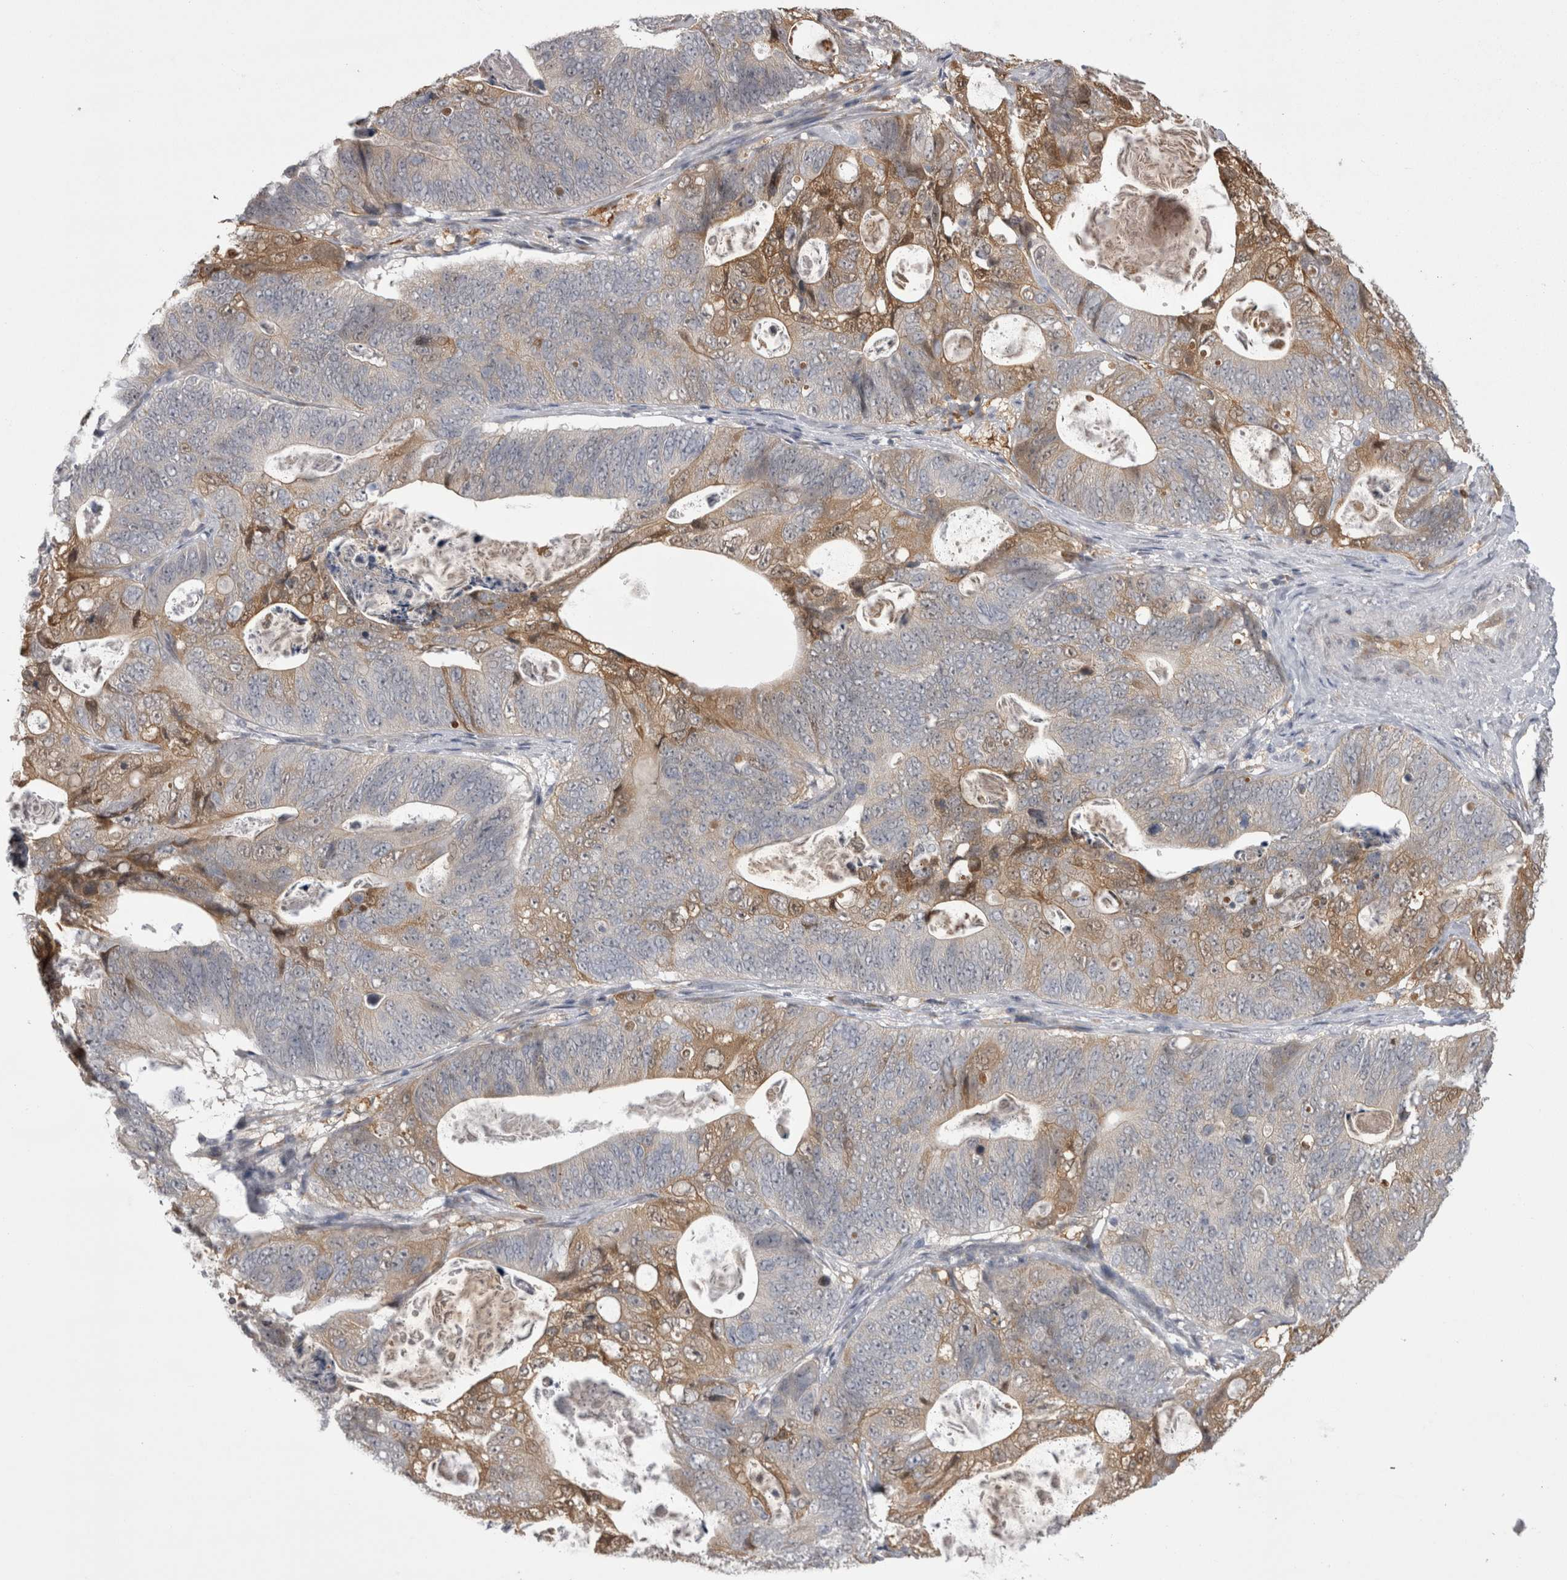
{"staining": {"intensity": "moderate", "quantity": "25%-75%", "location": "cytoplasmic/membranous"}, "tissue": "stomach cancer", "cell_type": "Tumor cells", "image_type": "cancer", "snomed": [{"axis": "morphology", "description": "Normal tissue, NOS"}, {"axis": "morphology", "description": "Adenocarcinoma, NOS"}, {"axis": "topography", "description": "Stomach"}], "caption": "An IHC photomicrograph of tumor tissue is shown. Protein staining in brown shows moderate cytoplasmic/membranous positivity in stomach adenocarcinoma within tumor cells.", "gene": "CHIC2", "patient": {"sex": "female", "age": 89}}